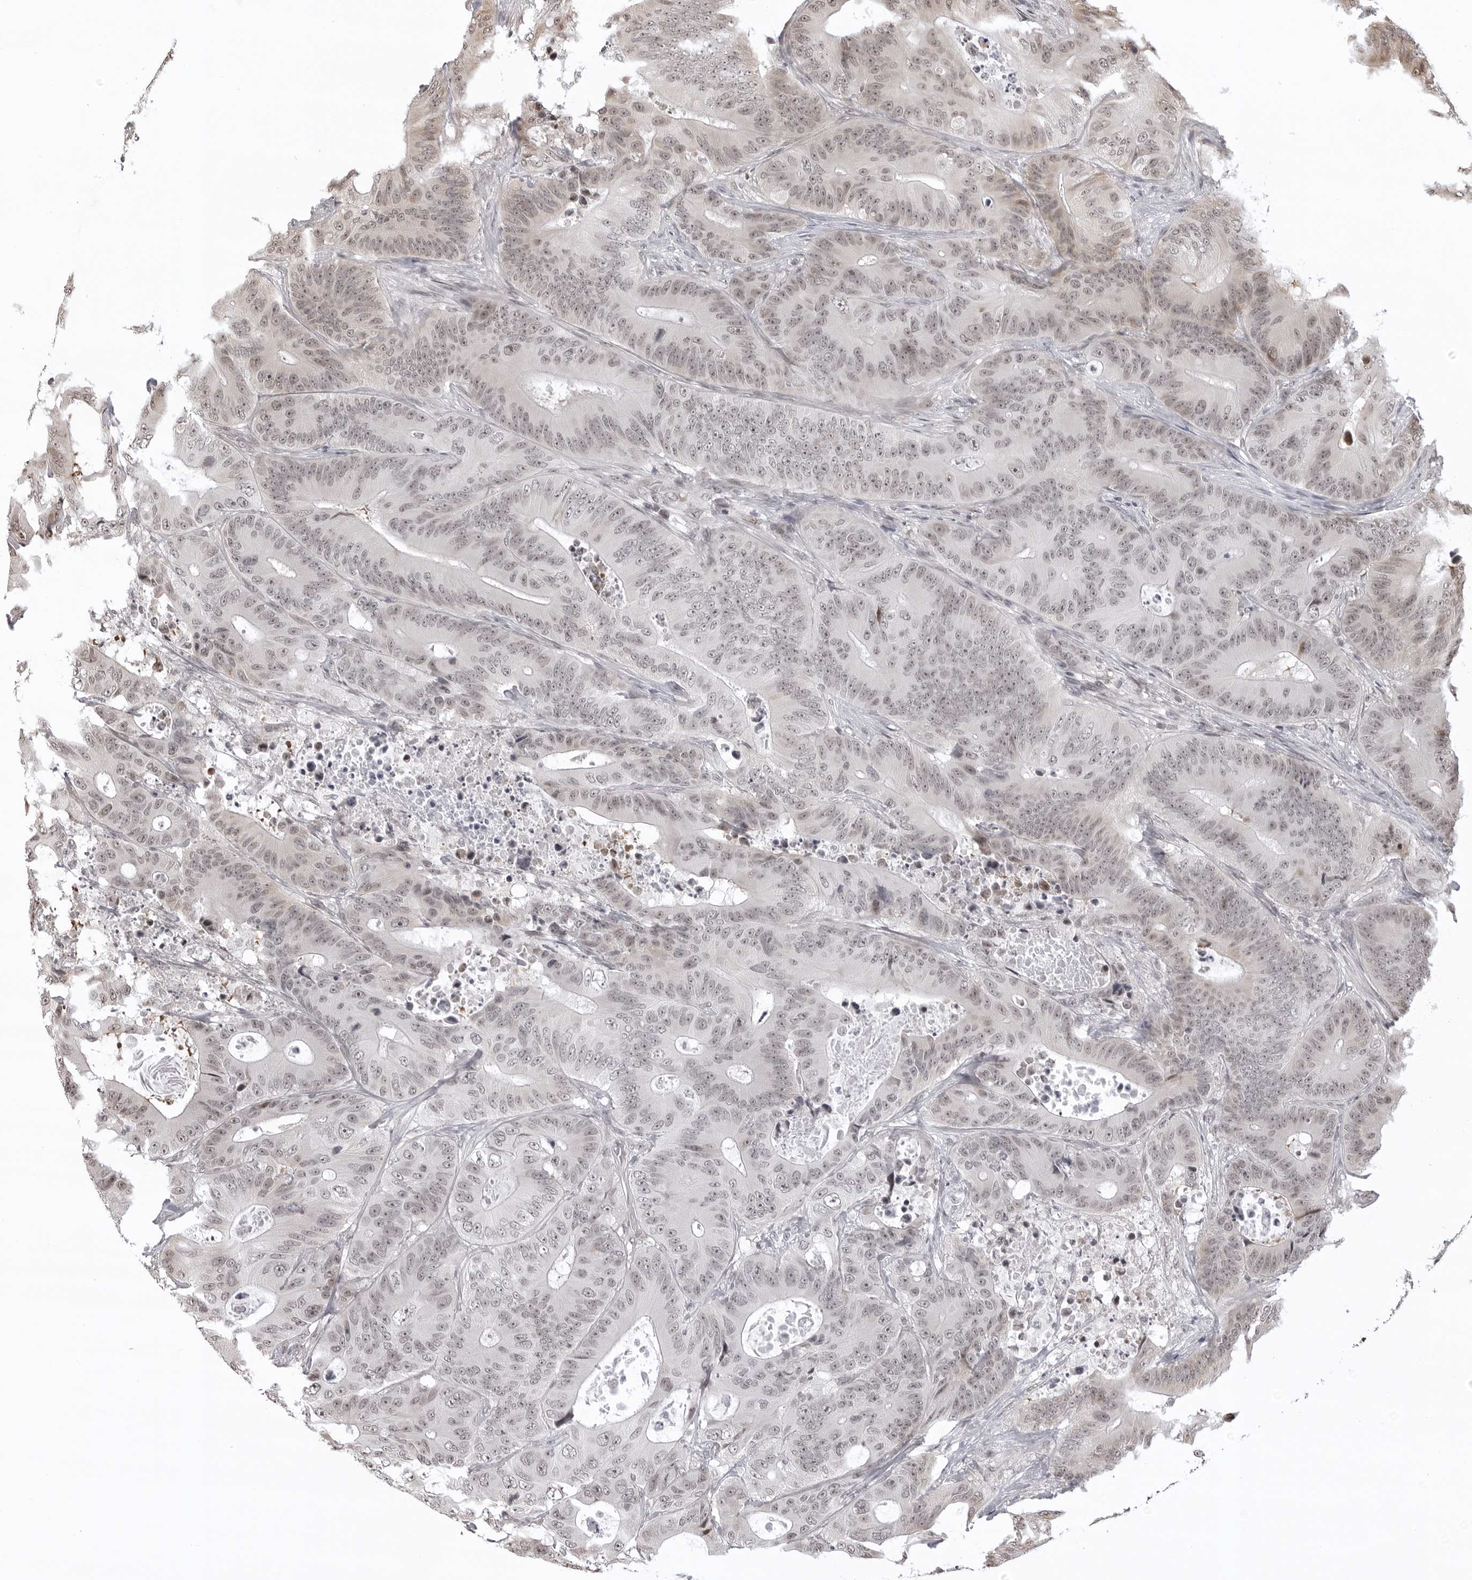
{"staining": {"intensity": "weak", "quantity": "25%-75%", "location": "cytoplasmic/membranous,nuclear"}, "tissue": "colorectal cancer", "cell_type": "Tumor cells", "image_type": "cancer", "snomed": [{"axis": "morphology", "description": "Adenocarcinoma, NOS"}, {"axis": "topography", "description": "Colon"}], "caption": "Tumor cells display low levels of weak cytoplasmic/membranous and nuclear expression in about 25%-75% of cells in human colorectal adenocarcinoma.", "gene": "PHF3", "patient": {"sex": "male", "age": 83}}